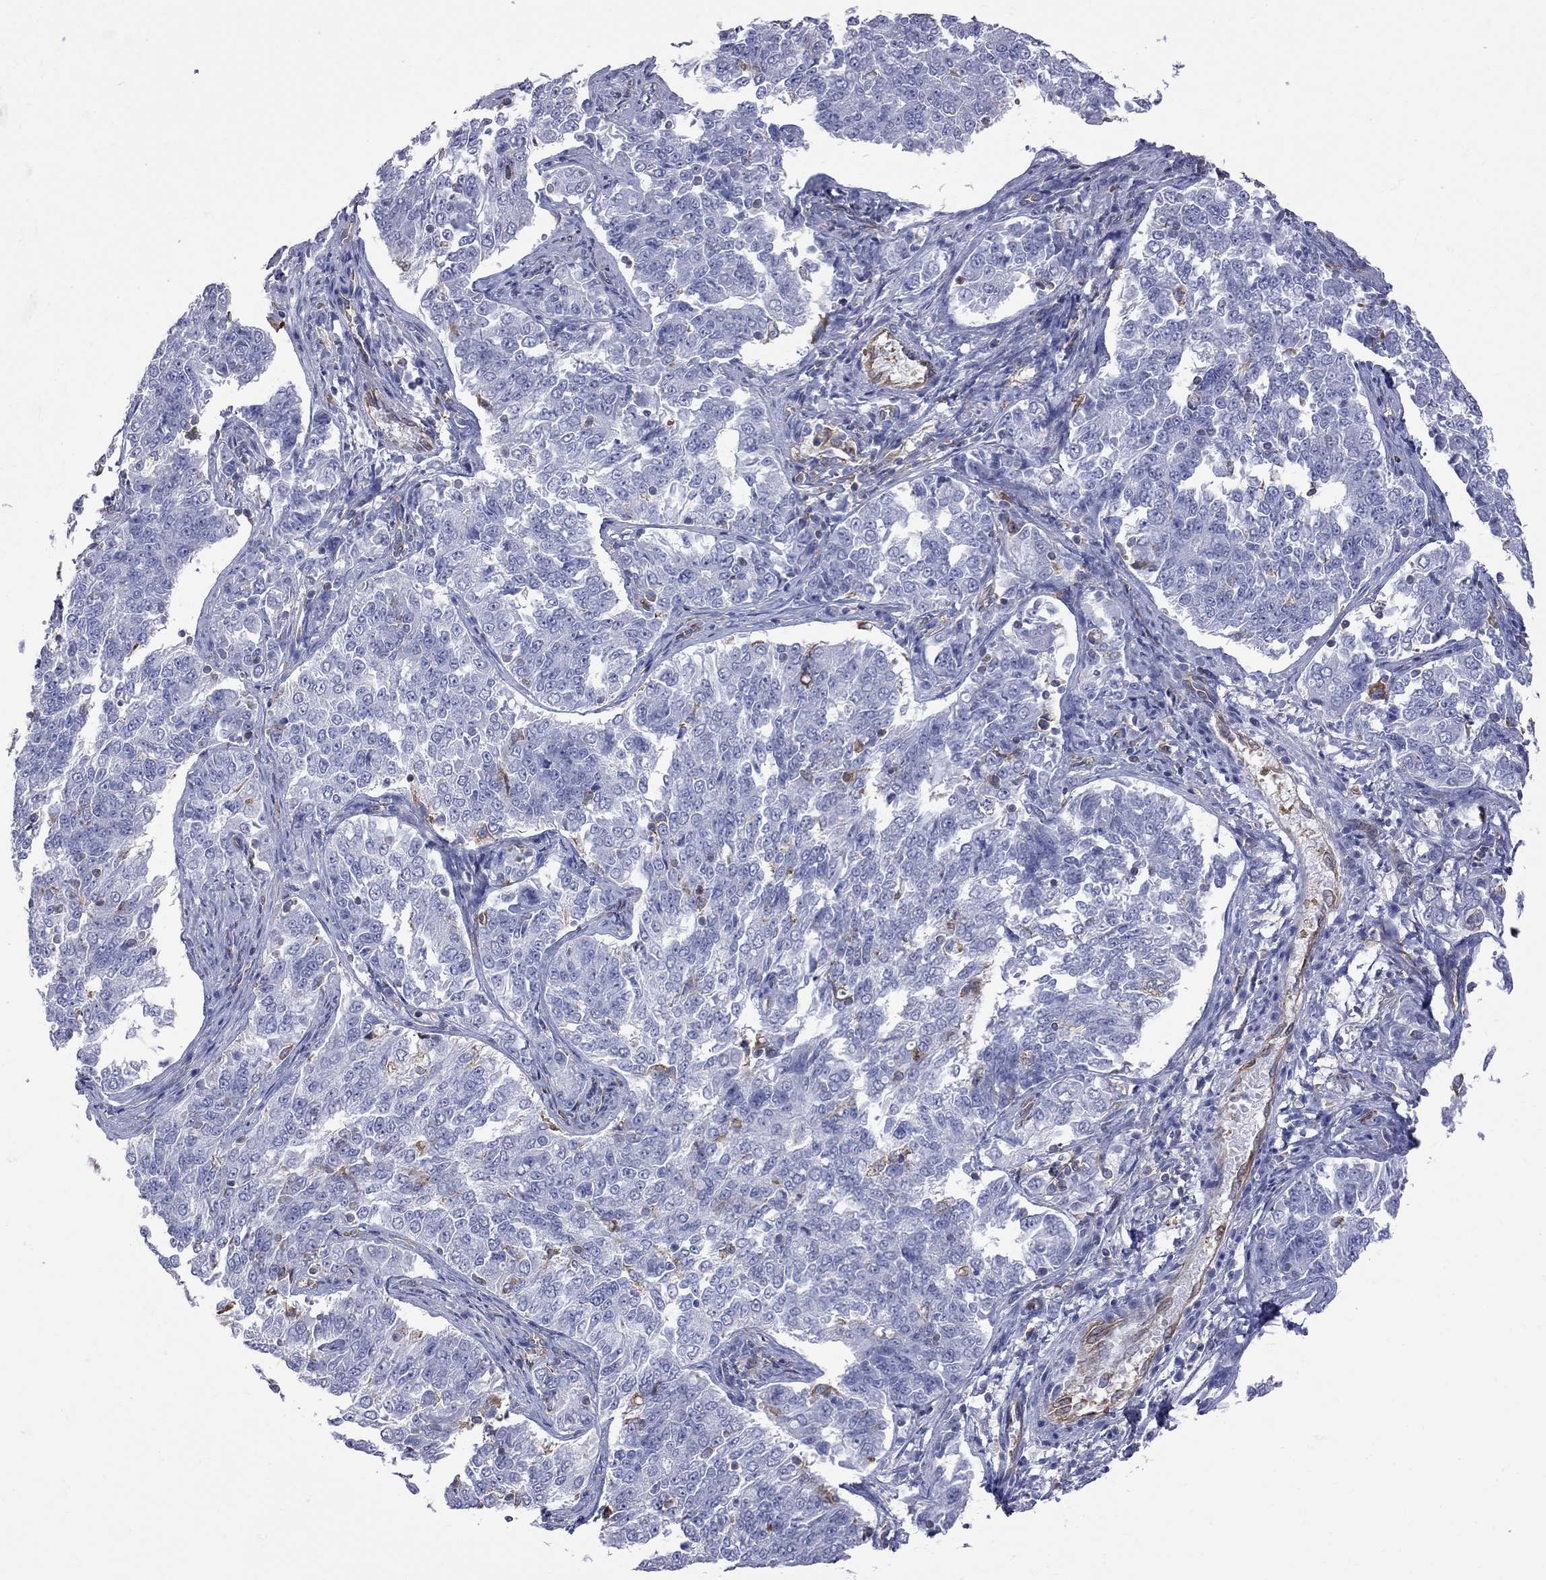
{"staining": {"intensity": "negative", "quantity": "none", "location": "none"}, "tissue": "endometrial cancer", "cell_type": "Tumor cells", "image_type": "cancer", "snomed": [{"axis": "morphology", "description": "Adenocarcinoma, NOS"}, {"axis": "topography", "description": "Endometrium"}], "caption": "A histopathology image of human endometrial cancer is negative for staining in tumor cells.", "gene": "ABI3", "patient": {"sex": "female", "age": 43}}